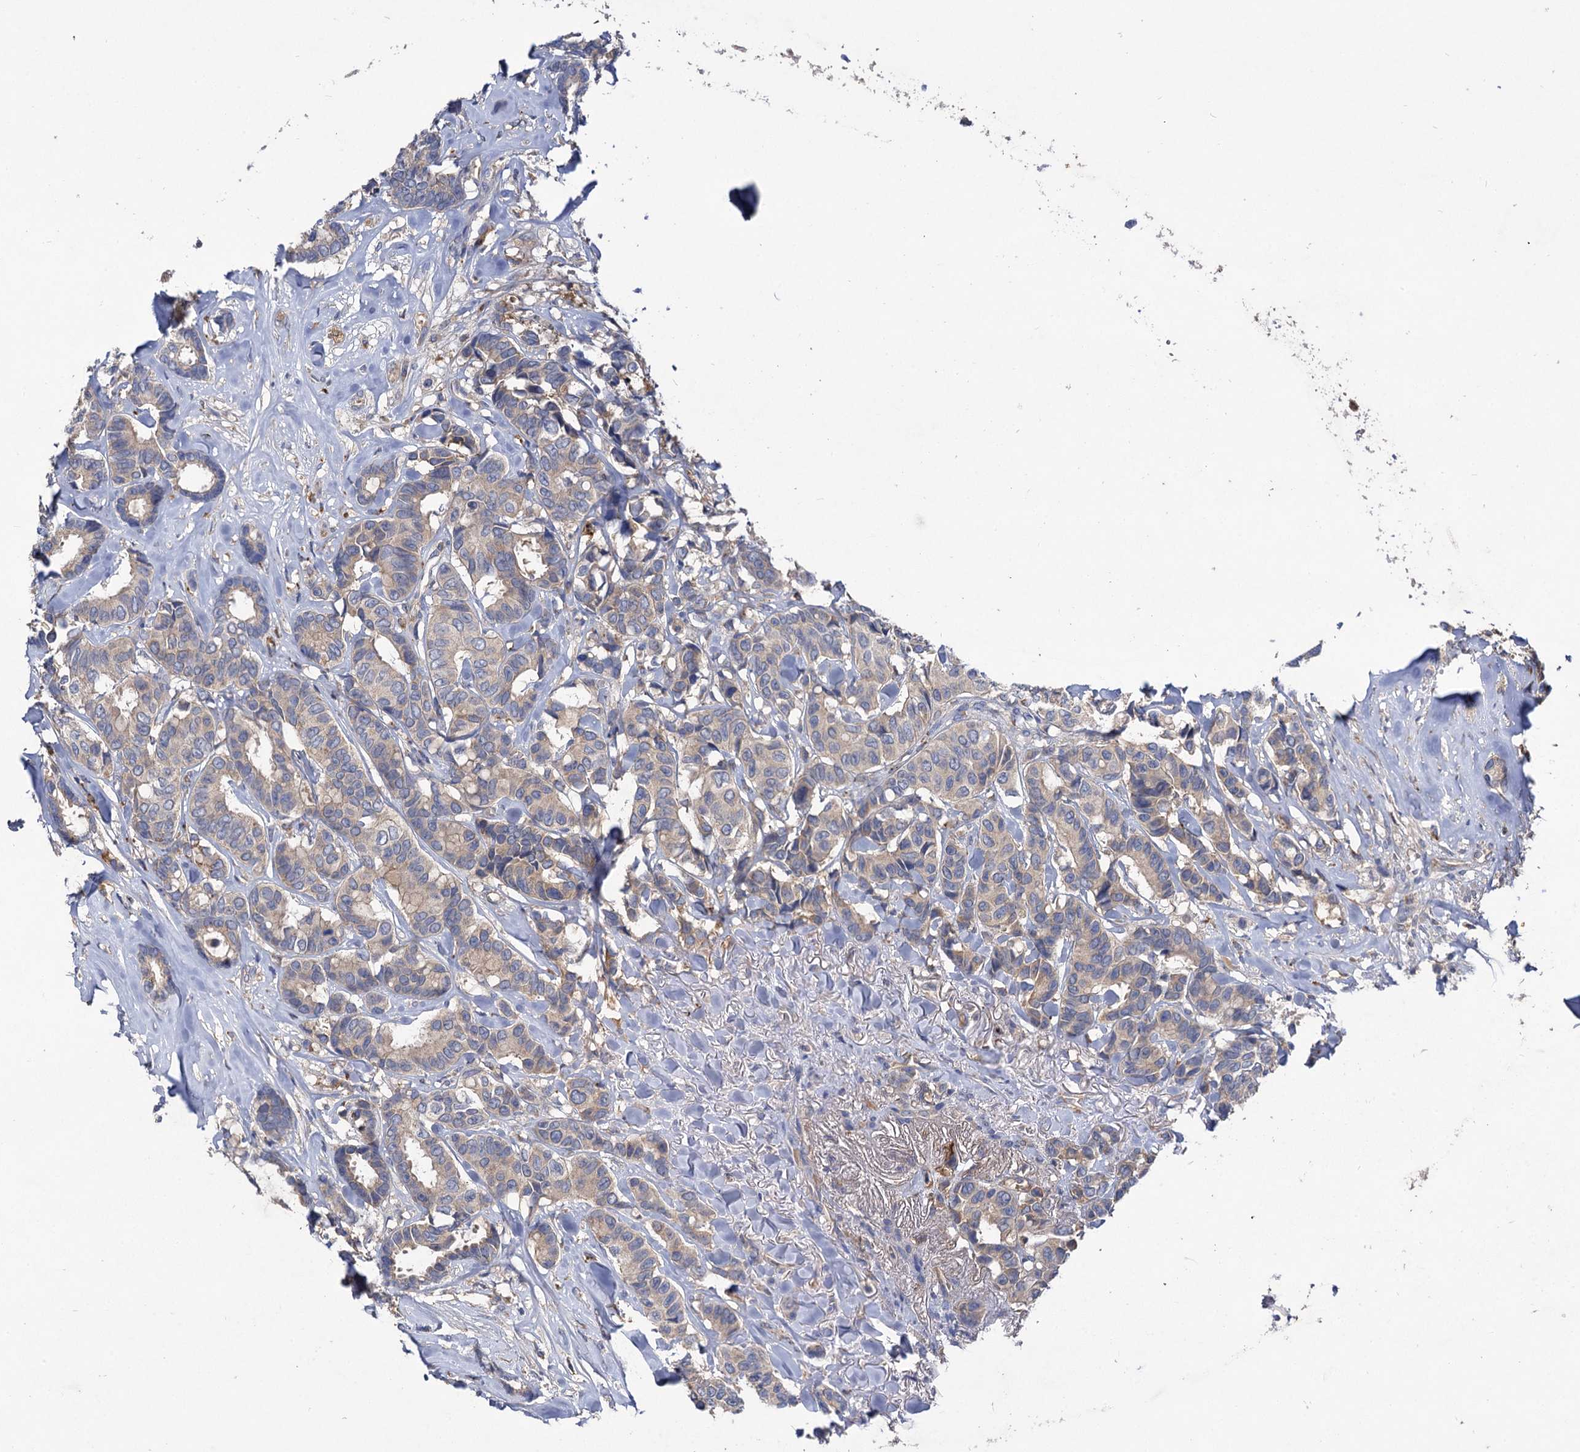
{"staining": {"intensity": "weak", "quantity": "<25%", "location": "cytoplasmic/membranous"}, "tissue": "breast cancer", "cell_type": "Tumor cells", "image_type": "cancer", "snomed": [{"axis": "morphology", "description": "Duct carcinoma"}, {"axis": "topography", "description": "Breast"}], "caption": "Immunohistochemistry photomicrograph of human invasive ductal carcinoma (breast) stained for a protein (brown), which demonstrates no expression in tumor cells.", "gene": "USP50", "patient": {"sex": "female", "age": 87}}